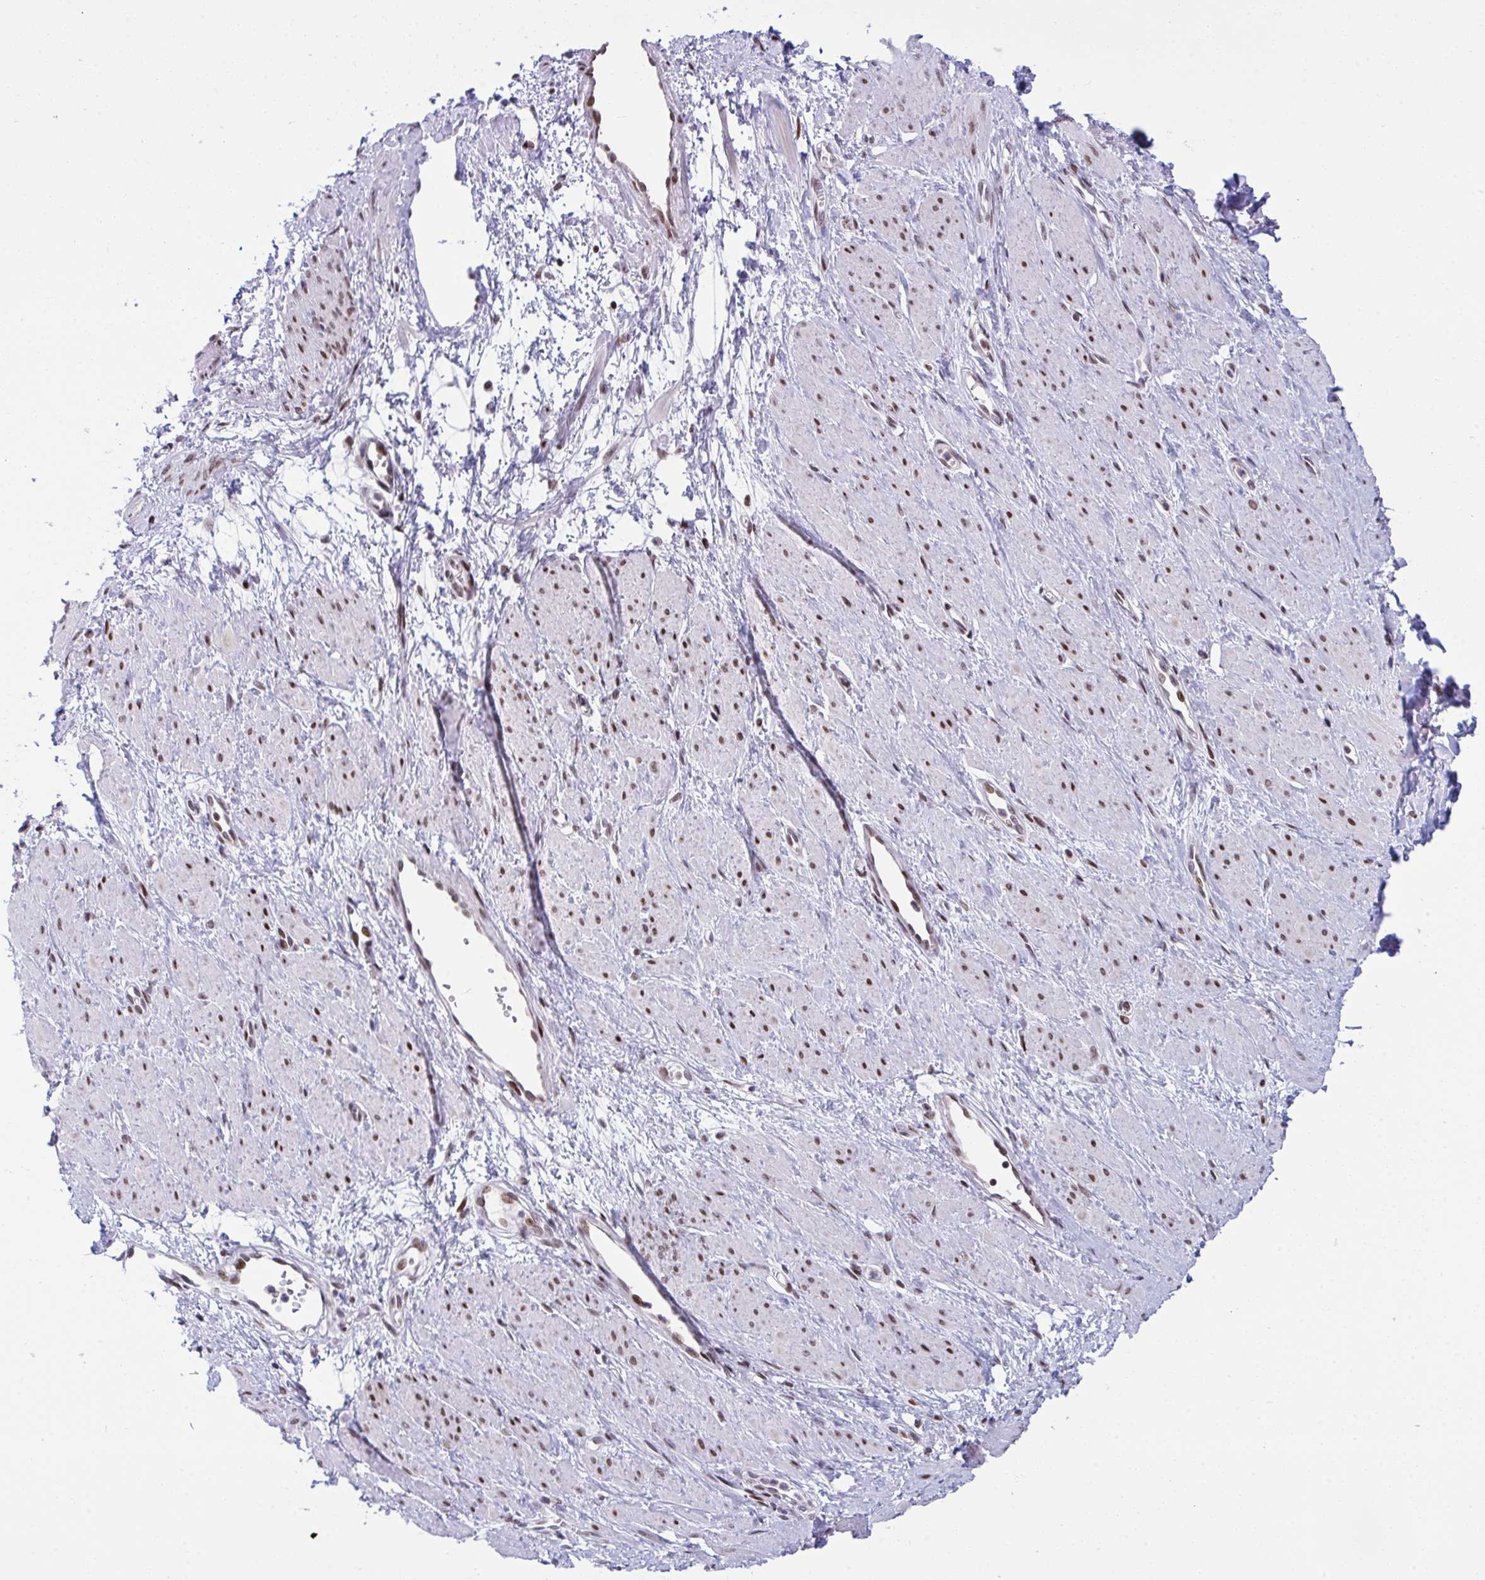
{"staining": {"intensity": "moderate", "quantity": "25%-75%", "location": "nuclear"}, "tissue": "smooth muscle", "cell_type": "Smooth muscle cells", "image_type": "normal", "snomed": [{"axis": "morphology", "description": "Normal tissue, NOS"}, {"axis": "topography", "description": "Smooth muscle"}, {"axis": "topography", "description": "Uterus"}], "caption": "Immunohistochemistry (IHC) (DAB (3,3'-diaminobenzidine)) staining of unremarkable human smooth muscle displays moderate nuclear protein expression in about 25%-75% of smooth muscle cells.", "gene": "ZFHX3", "patient": {"sex": "female", "age": 39}}